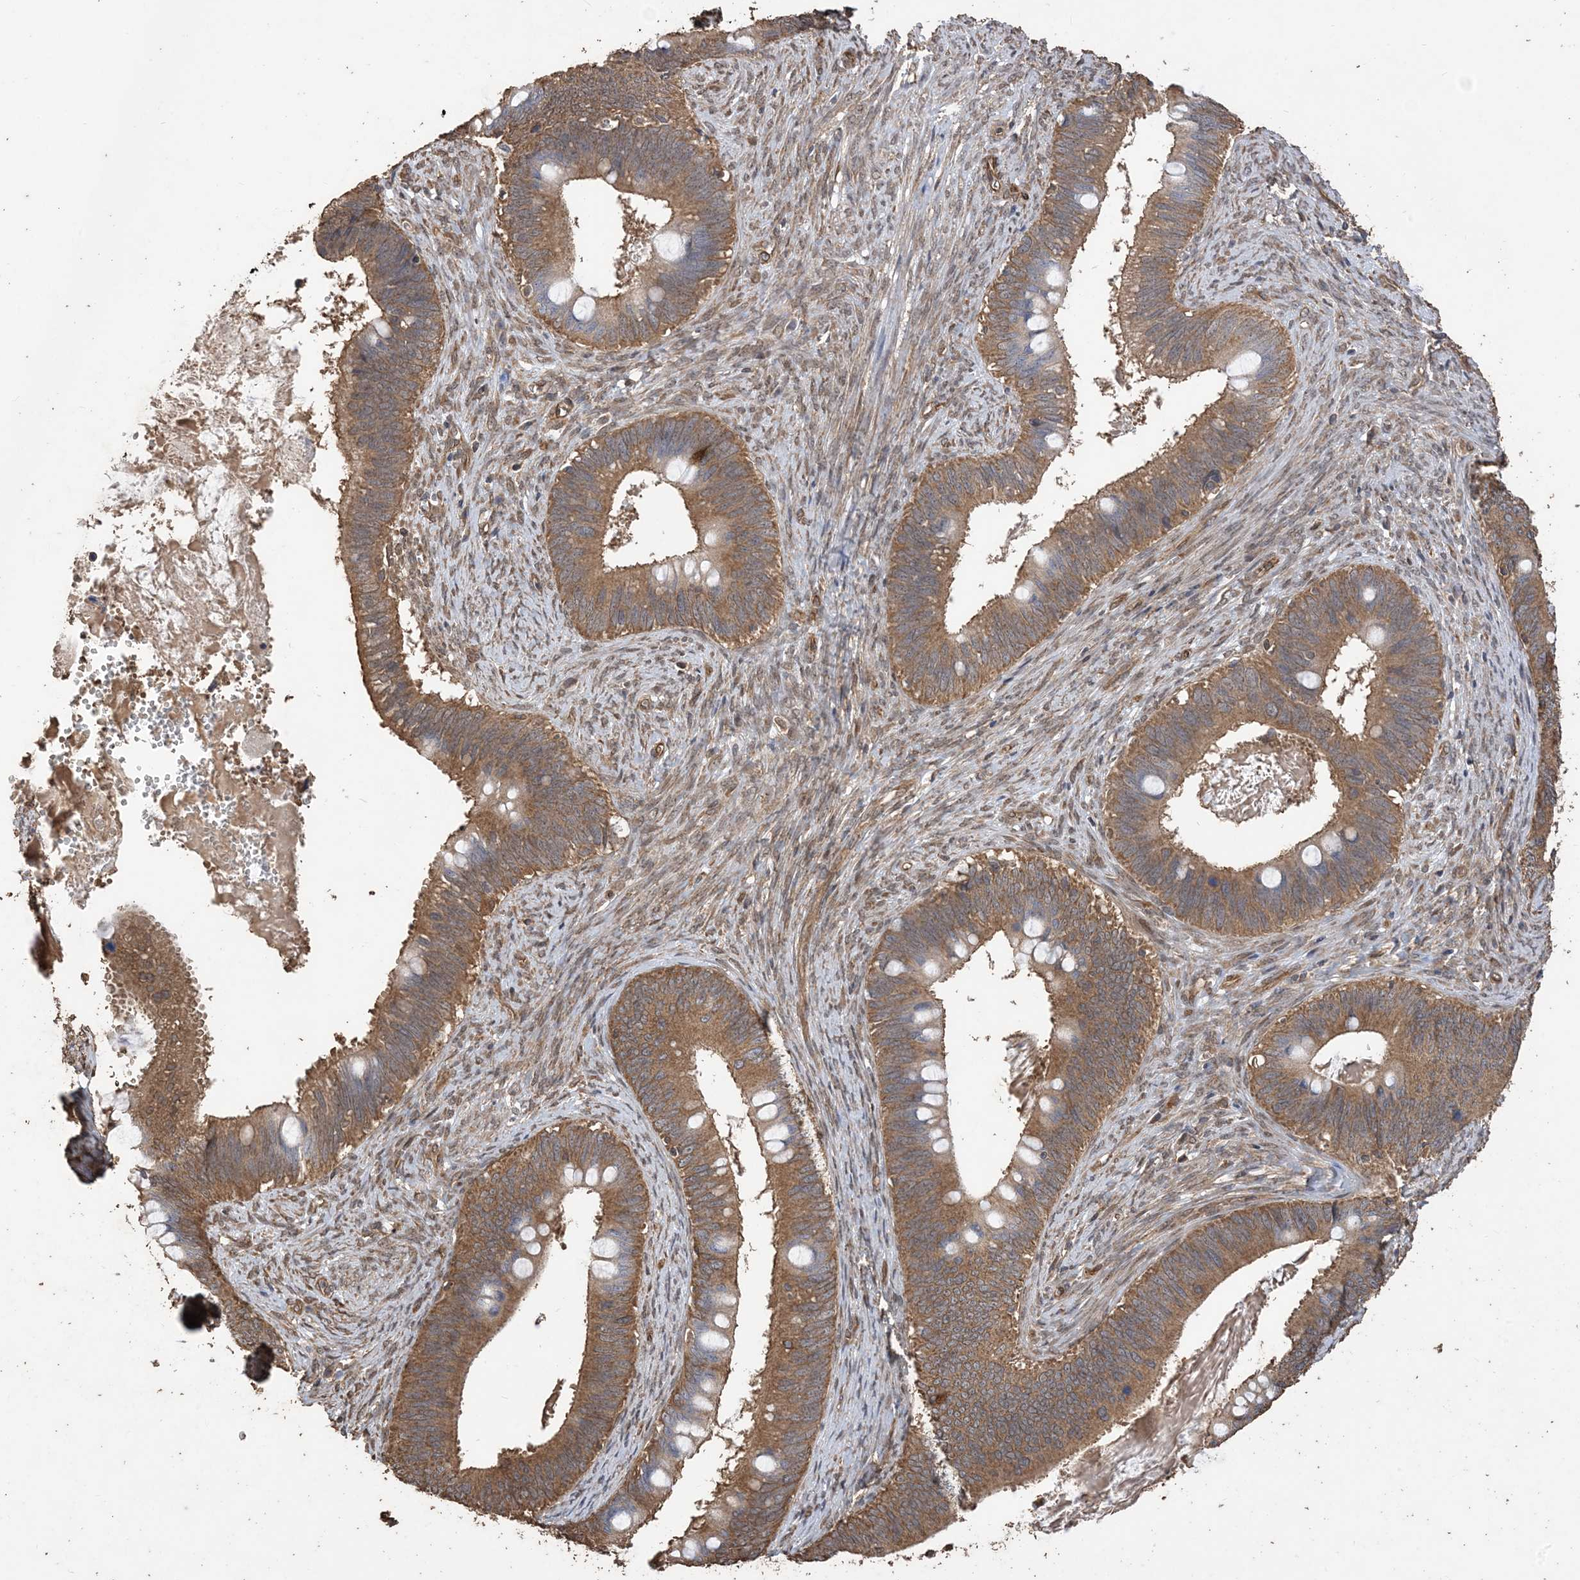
{"staining": {"intensity": "moderate", "quantity": ">75%", "location": "cytoplasmic/membranous"}, "tissue": "cervical cancer", "cell_type": "Tumor cells", "image_type": "cancer", "snomed": [{"axis": "morphology", "description": "Adenocarcinoma, NOS"}, {"axis": "topography", "description": "Cervix"}], "caption": "Immunohistochemistry photomicrograph of human cervical cancer stained for a protein (brown), which shows medium levels of moderate cytoplasmic/membranous expression in approximately >75% of tumor cells.", "gene": "ZKSCAN5", "patient": {"sex": "female", "age": 42}}